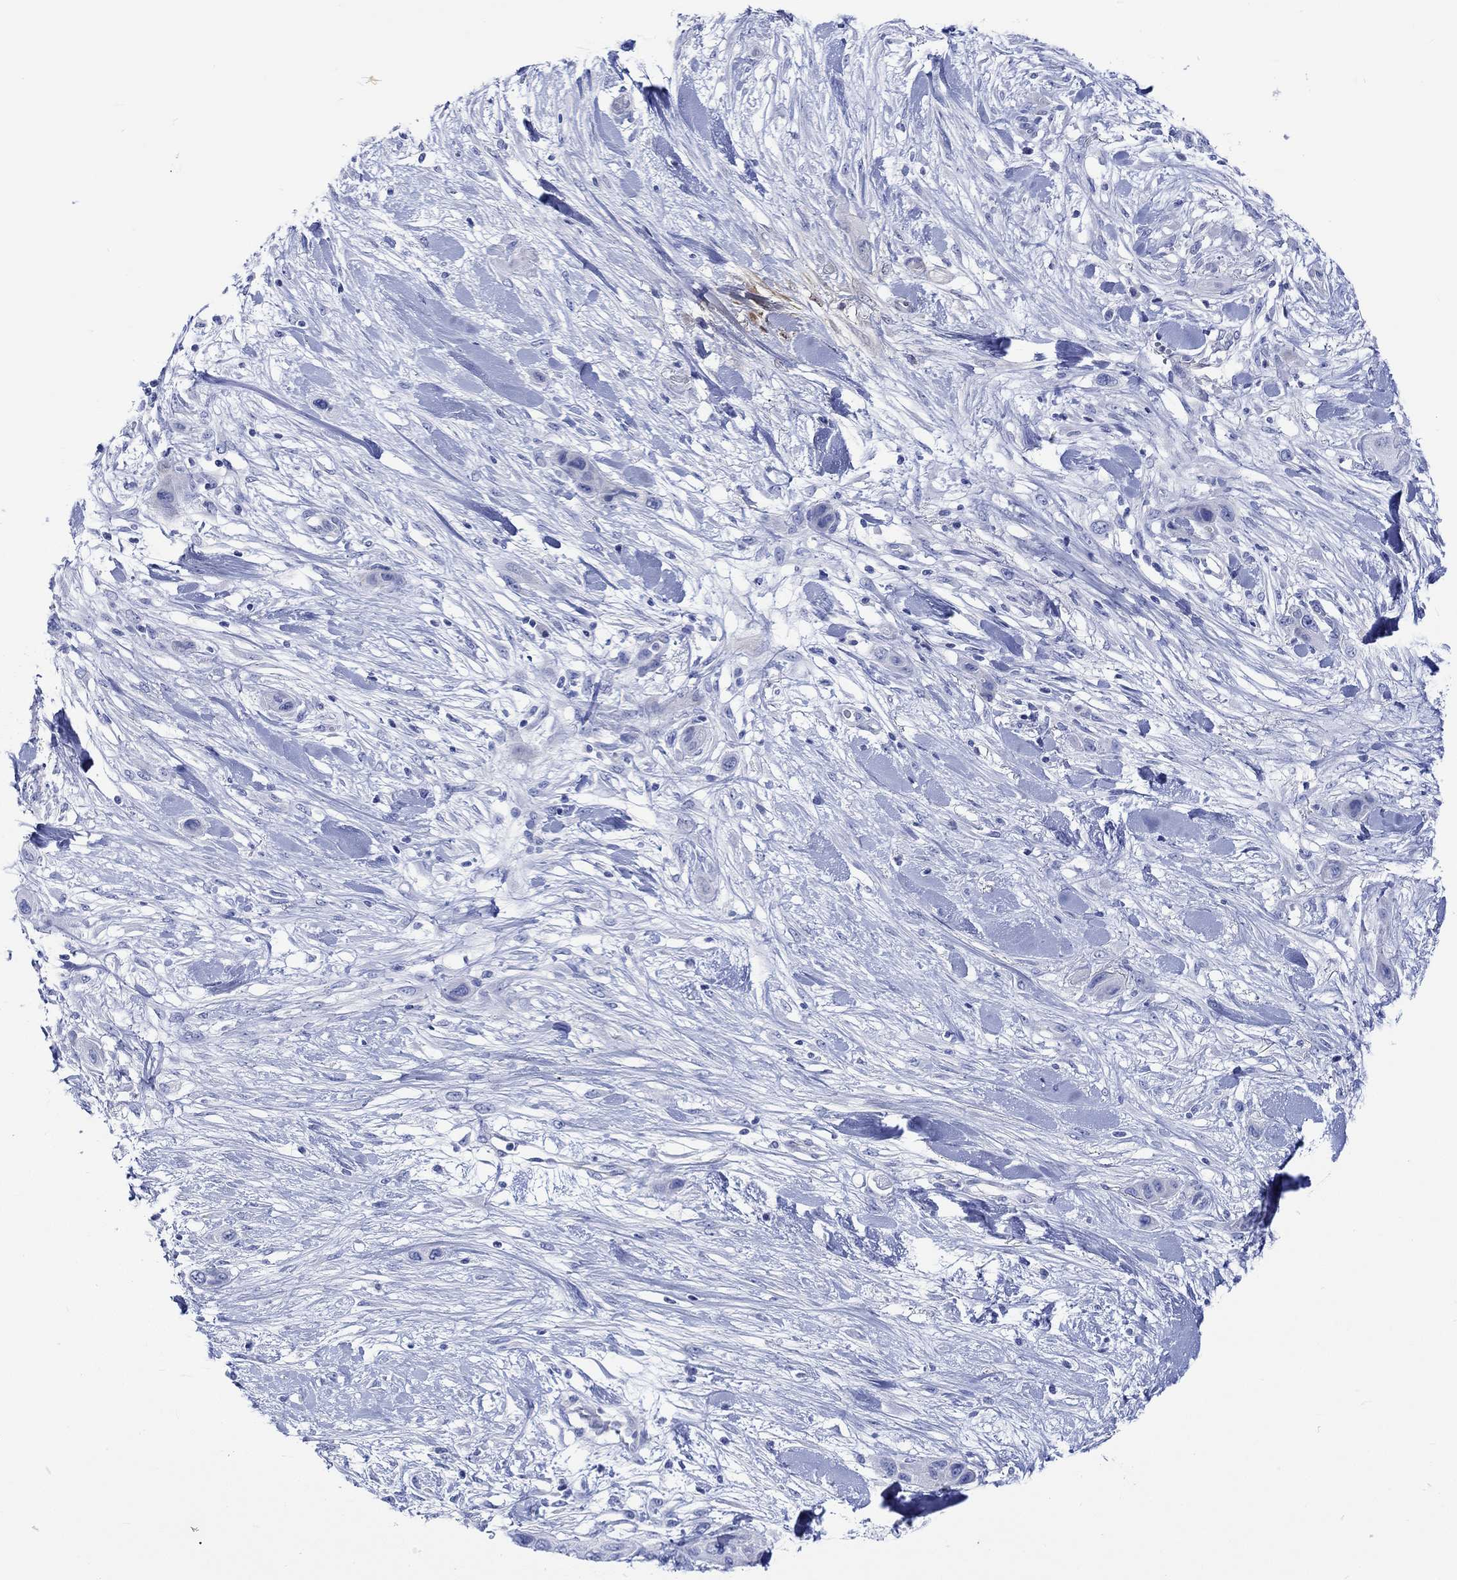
{"staining": {"intensity": "negative", "quantity": "none", "location": "none"}, "tissue": "skin cancer", "cell_type": "Tumor cells", "image_type": "cancer", "snomed": [{"axis": "morphology", "description": "Squamous cell carcinoma, NOS"}, {"axis": "topography", "description": "Skin"}], "caption": "DAB immunohistochemical staining of human skin cancer exhibits no significant staining in tumor cells.", "gene": "CPLX2", "patient": {"sex": "male", "age": 79}}